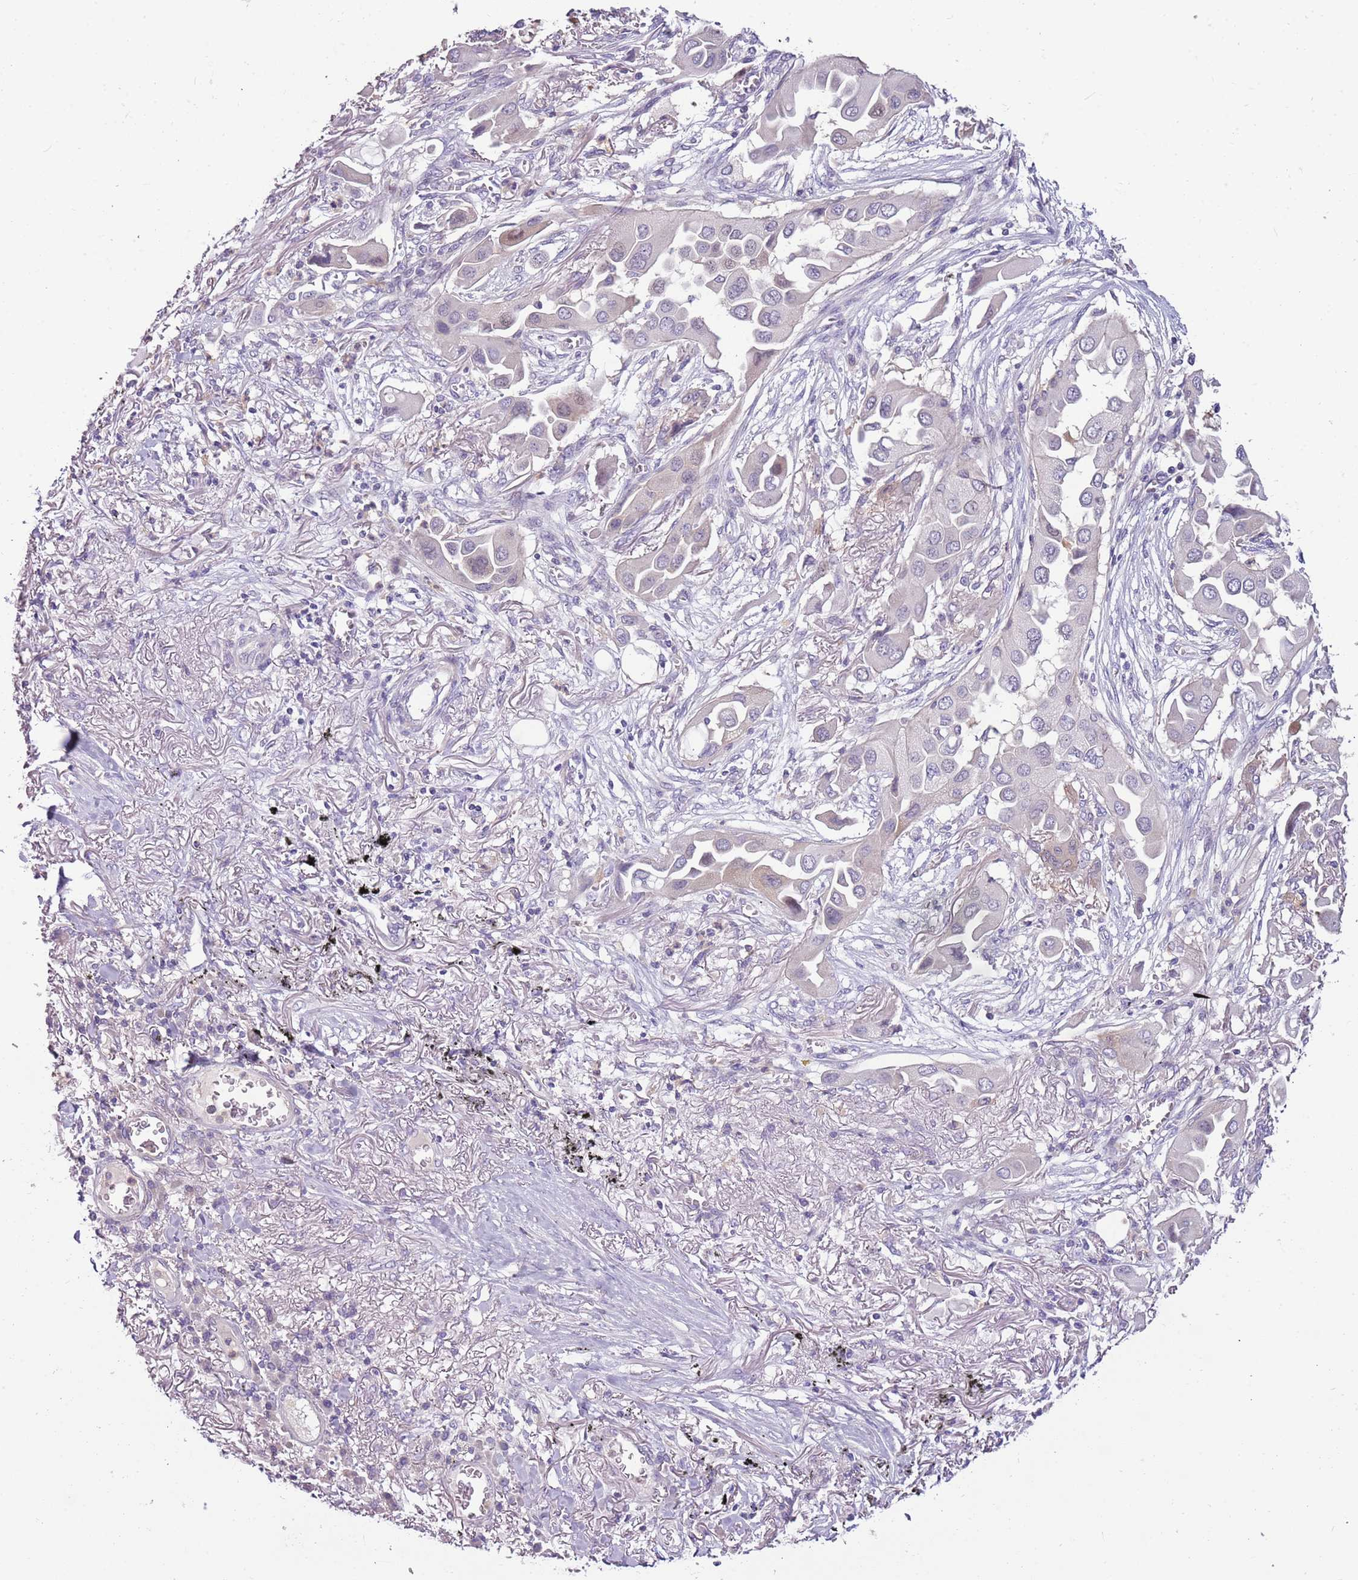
{"staining": {"intensity": "negative", "quantity": "none", "location": "none"}, "tissue": "lung cancer", "cell_type": "Tumor cells", "image_type": "cancer", "snomed": [{"axis": "morphology", "description": "Adenocarcinoma, NOS"}, {"axis": "topography", "description": "Lung"}], "caption": "Photomicrograph shows no significant protein expression in tumor cells of lung cancer (adenocarcinoma).", "gene": "ARHGAP5", "patient": {"sex": "female", "age": 76}}